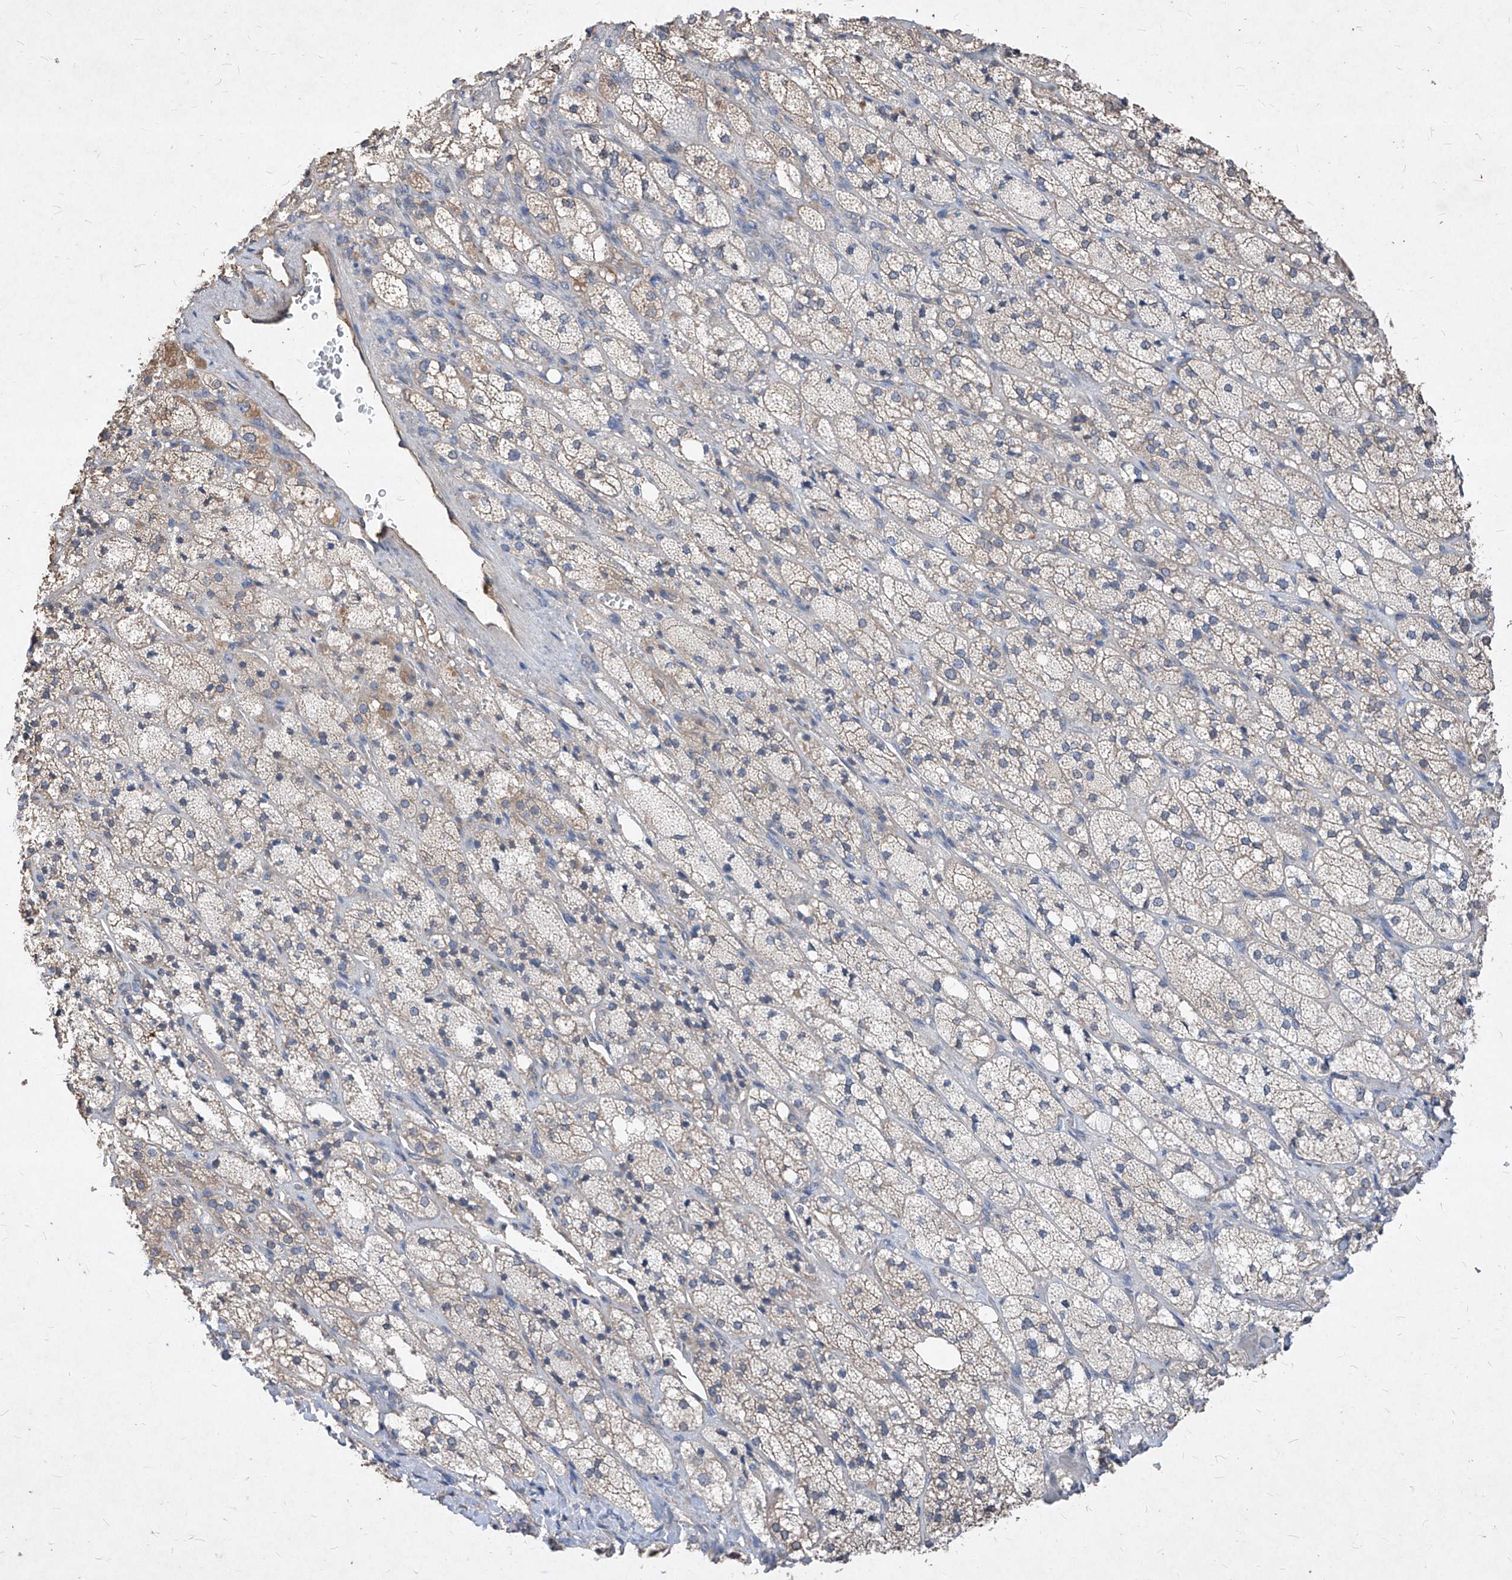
{"staining": {"intensity": "weak", "quantity": "<25%", "location": "cytoplasmic/membranous"}, "tissue": "adrenal gland", "cell_type": "Glandular cells", "image_type": "normal", "snomed": [{"axis": "morphology", "description": "Normal tissue, NOS"}, {"axis": "topography", "description": "Adrenal gland"}], "caption": "Immunohistochemistry micrograph of benign human adrenal gland stained for a protein (brown), which exhibits no staining in glandular cells. The staining was performed using DAB to visualize the protein expression in brown, while the nuclei were stained in blue with hematoxylin (Magnification: 20x).", "gene": "SYNGR1", "patient": {"sex": "male", "age": 61}}